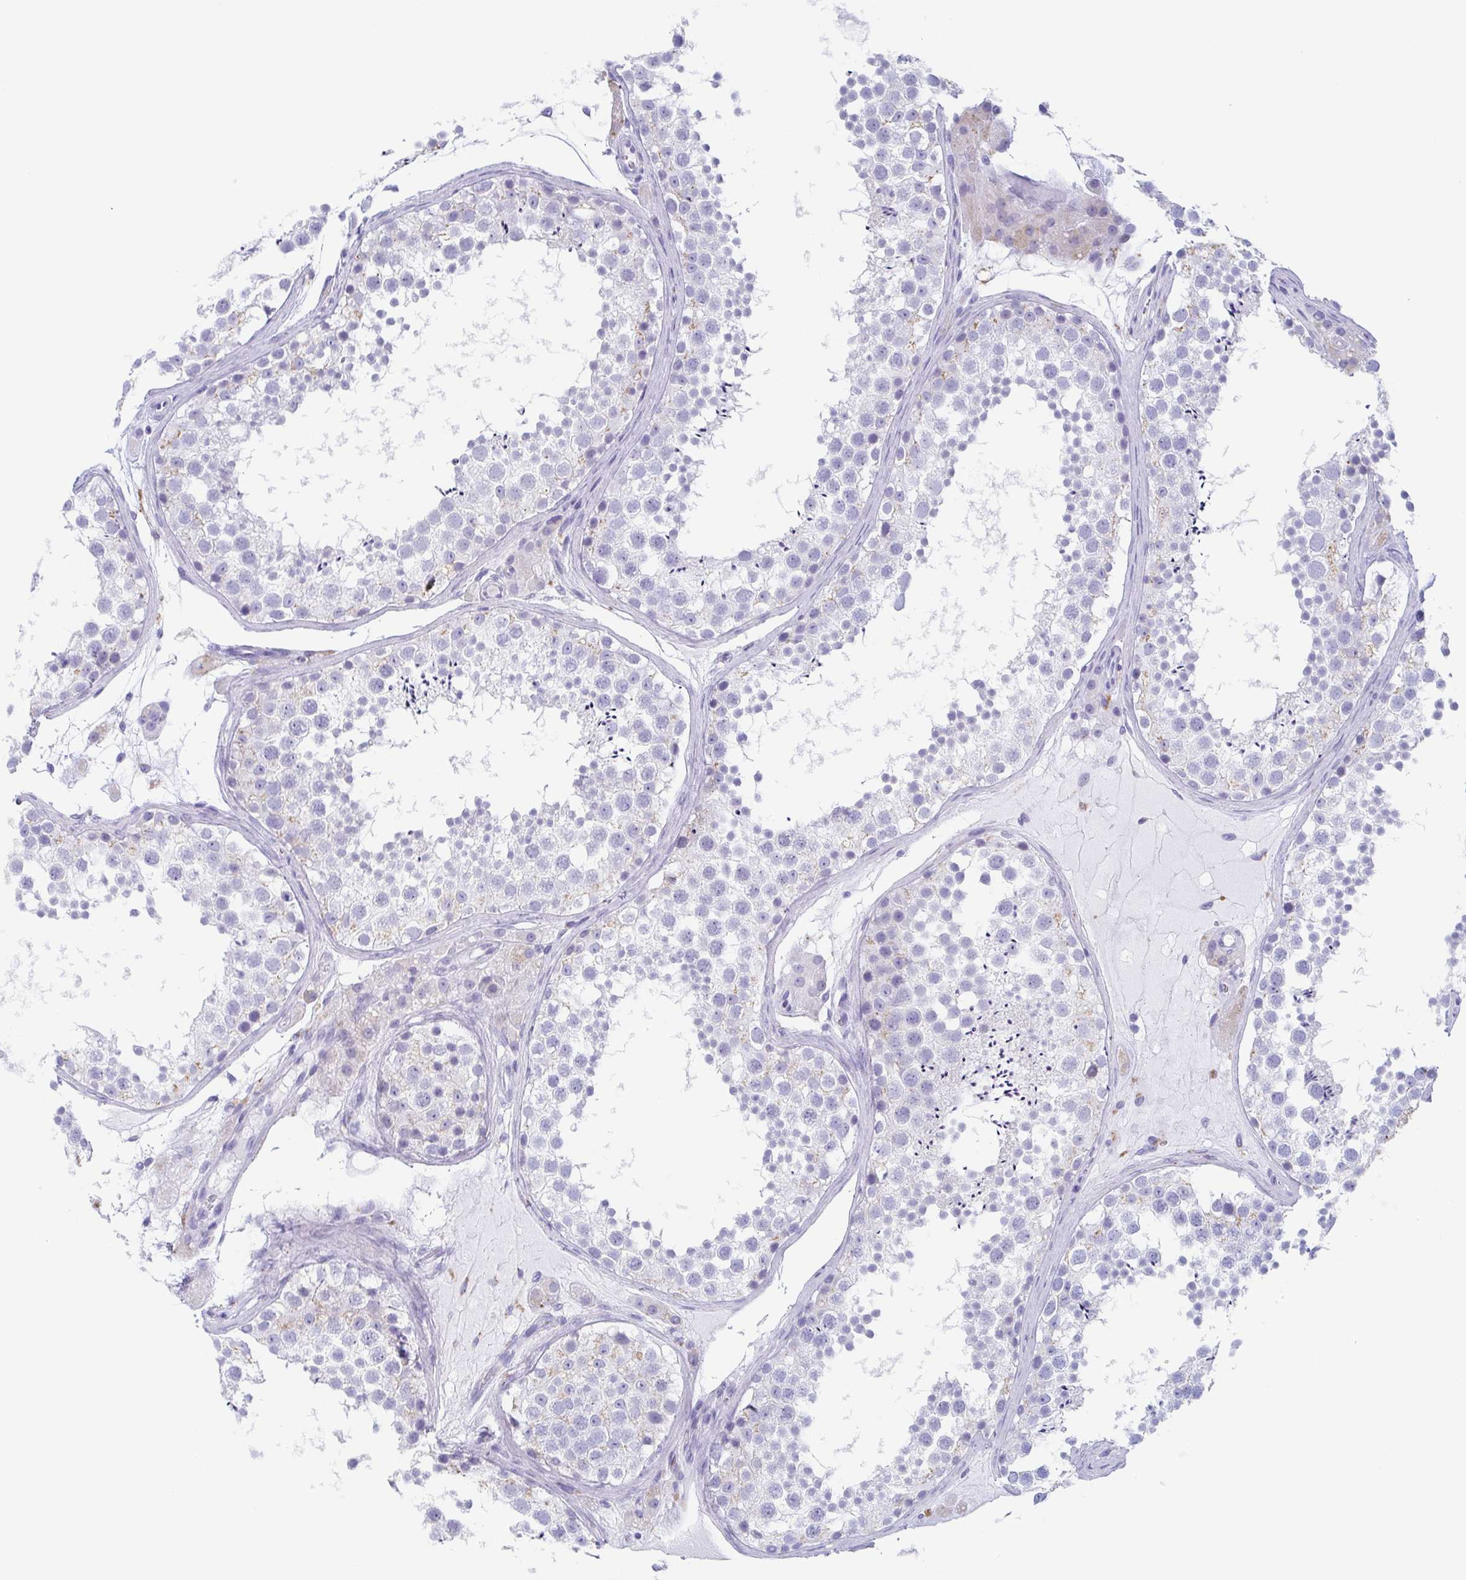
{"staining": {"intensity": "negative", "quantity": "none", "location": "none"}, "tissue": "testis", "cell_type": "Cells in seminiferous ducts", "image_type": "normal", "snomed": [{"axis": "morphology", "description": "Normal tissue, NOS"}, {"axis": "topography", "description": "Testis"}], "caption": "The image reveals no staining of cells in seminiferous ducts in unremarkable testis. The staining was performed using DAB to visualize the protein expression in brown, while the nuclei were stained in blue with hematoxylin (Magnification: 20x).", "gene": "TAGLN3", "patient": {"sex": "male", "age": 41}}